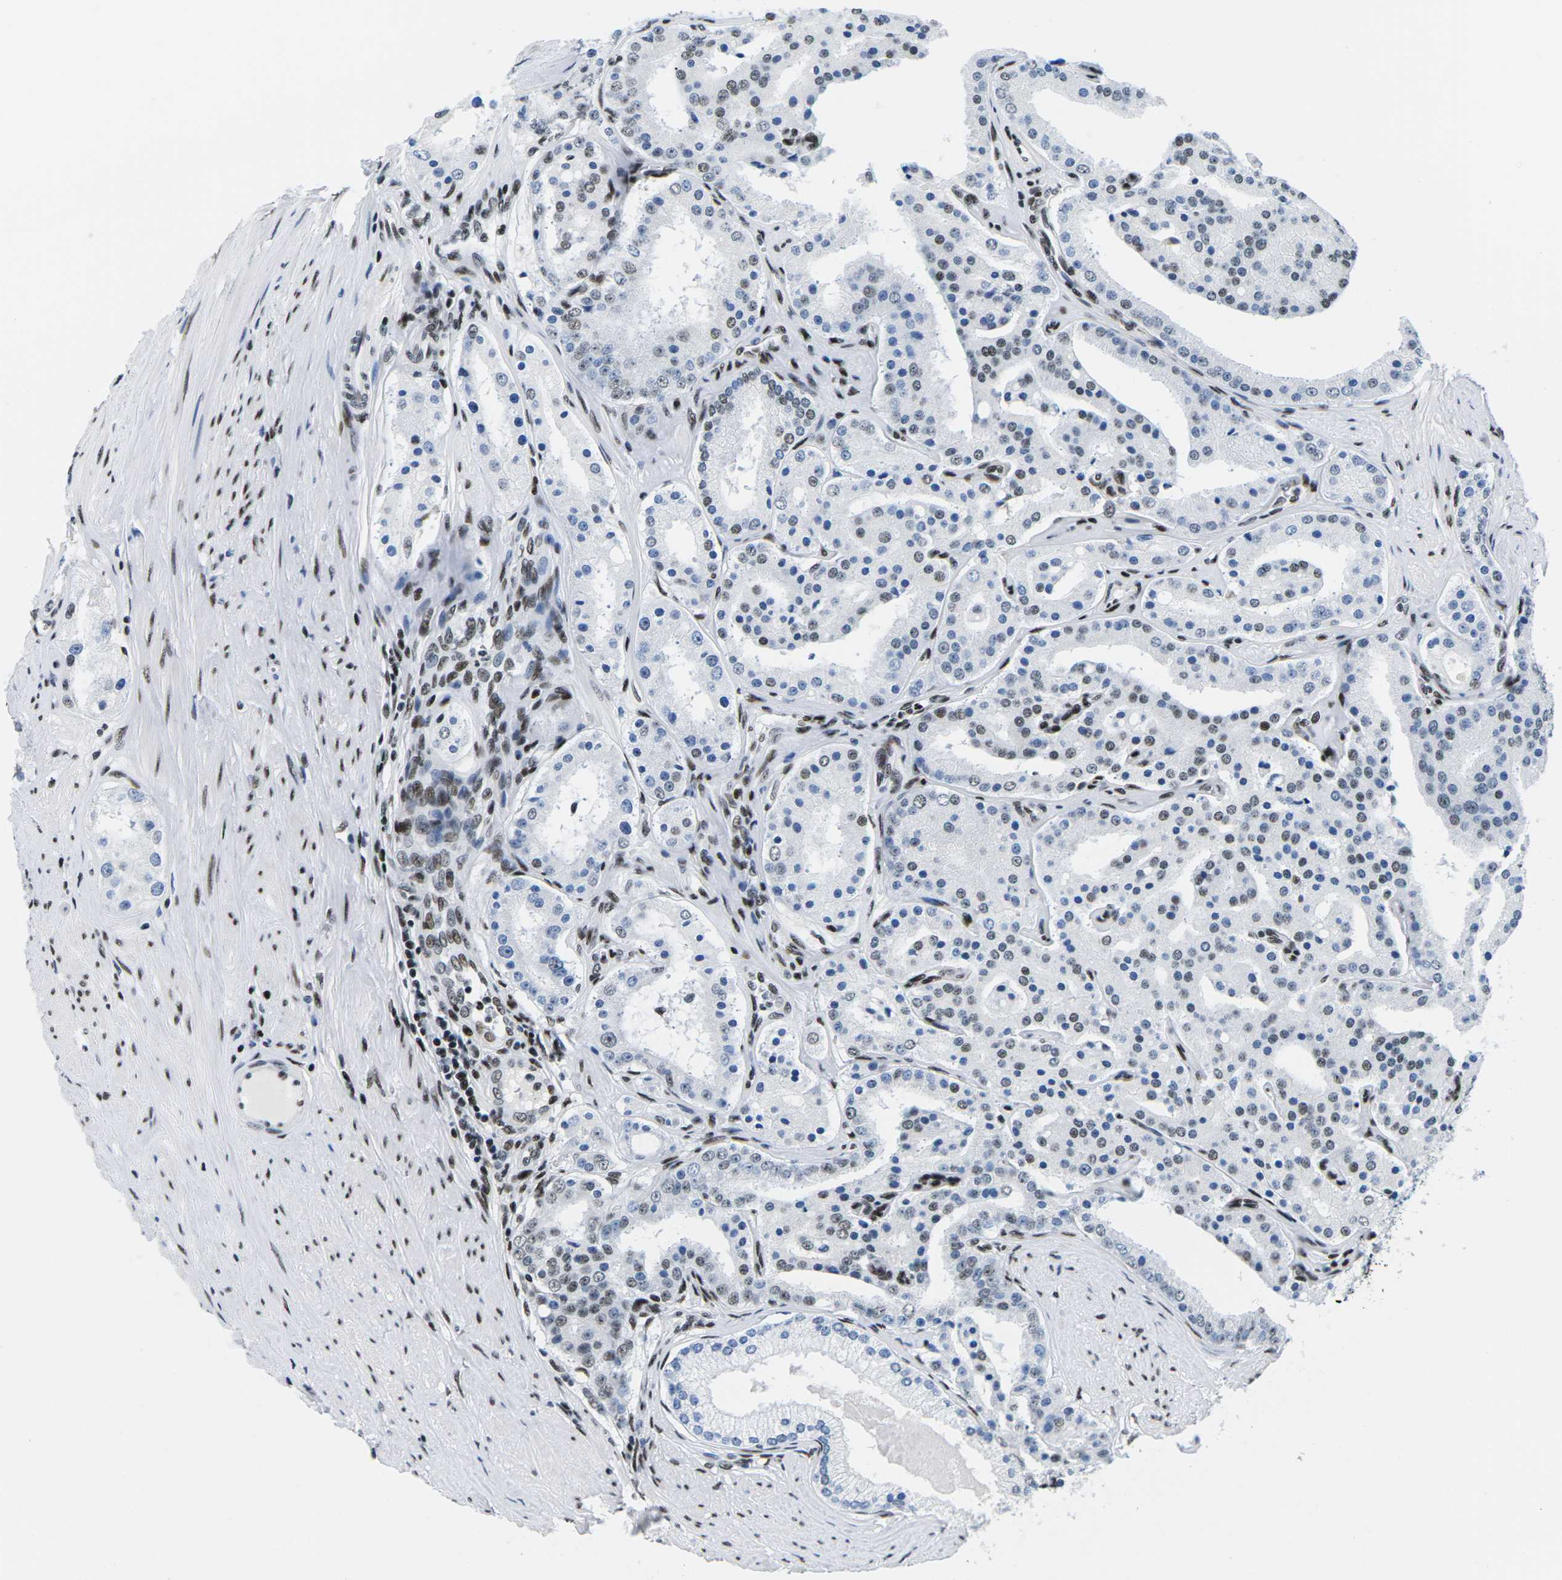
{"staining": {"intensity": "moderate", "quantity": "<25%", "location": "nuclear"}, "tissue": "prostate cancer", "cell_type": "Tumor cells", "image_type": "cancer", "snomed": [{"axis": "morphology", "description": "Adenocarcinoma, Low grade"}, {"axis": "topography", "description": "Prostate"}], "caption": "High-power microscopy captured an IHC micrograph of prostate cancer (adenocarcinoma (low-grade)), revealing moderate nuclear staining in approximately <25% of tumor cells.", "gene": "ATF1", "patient": {"sex": "male", "age": 63}}